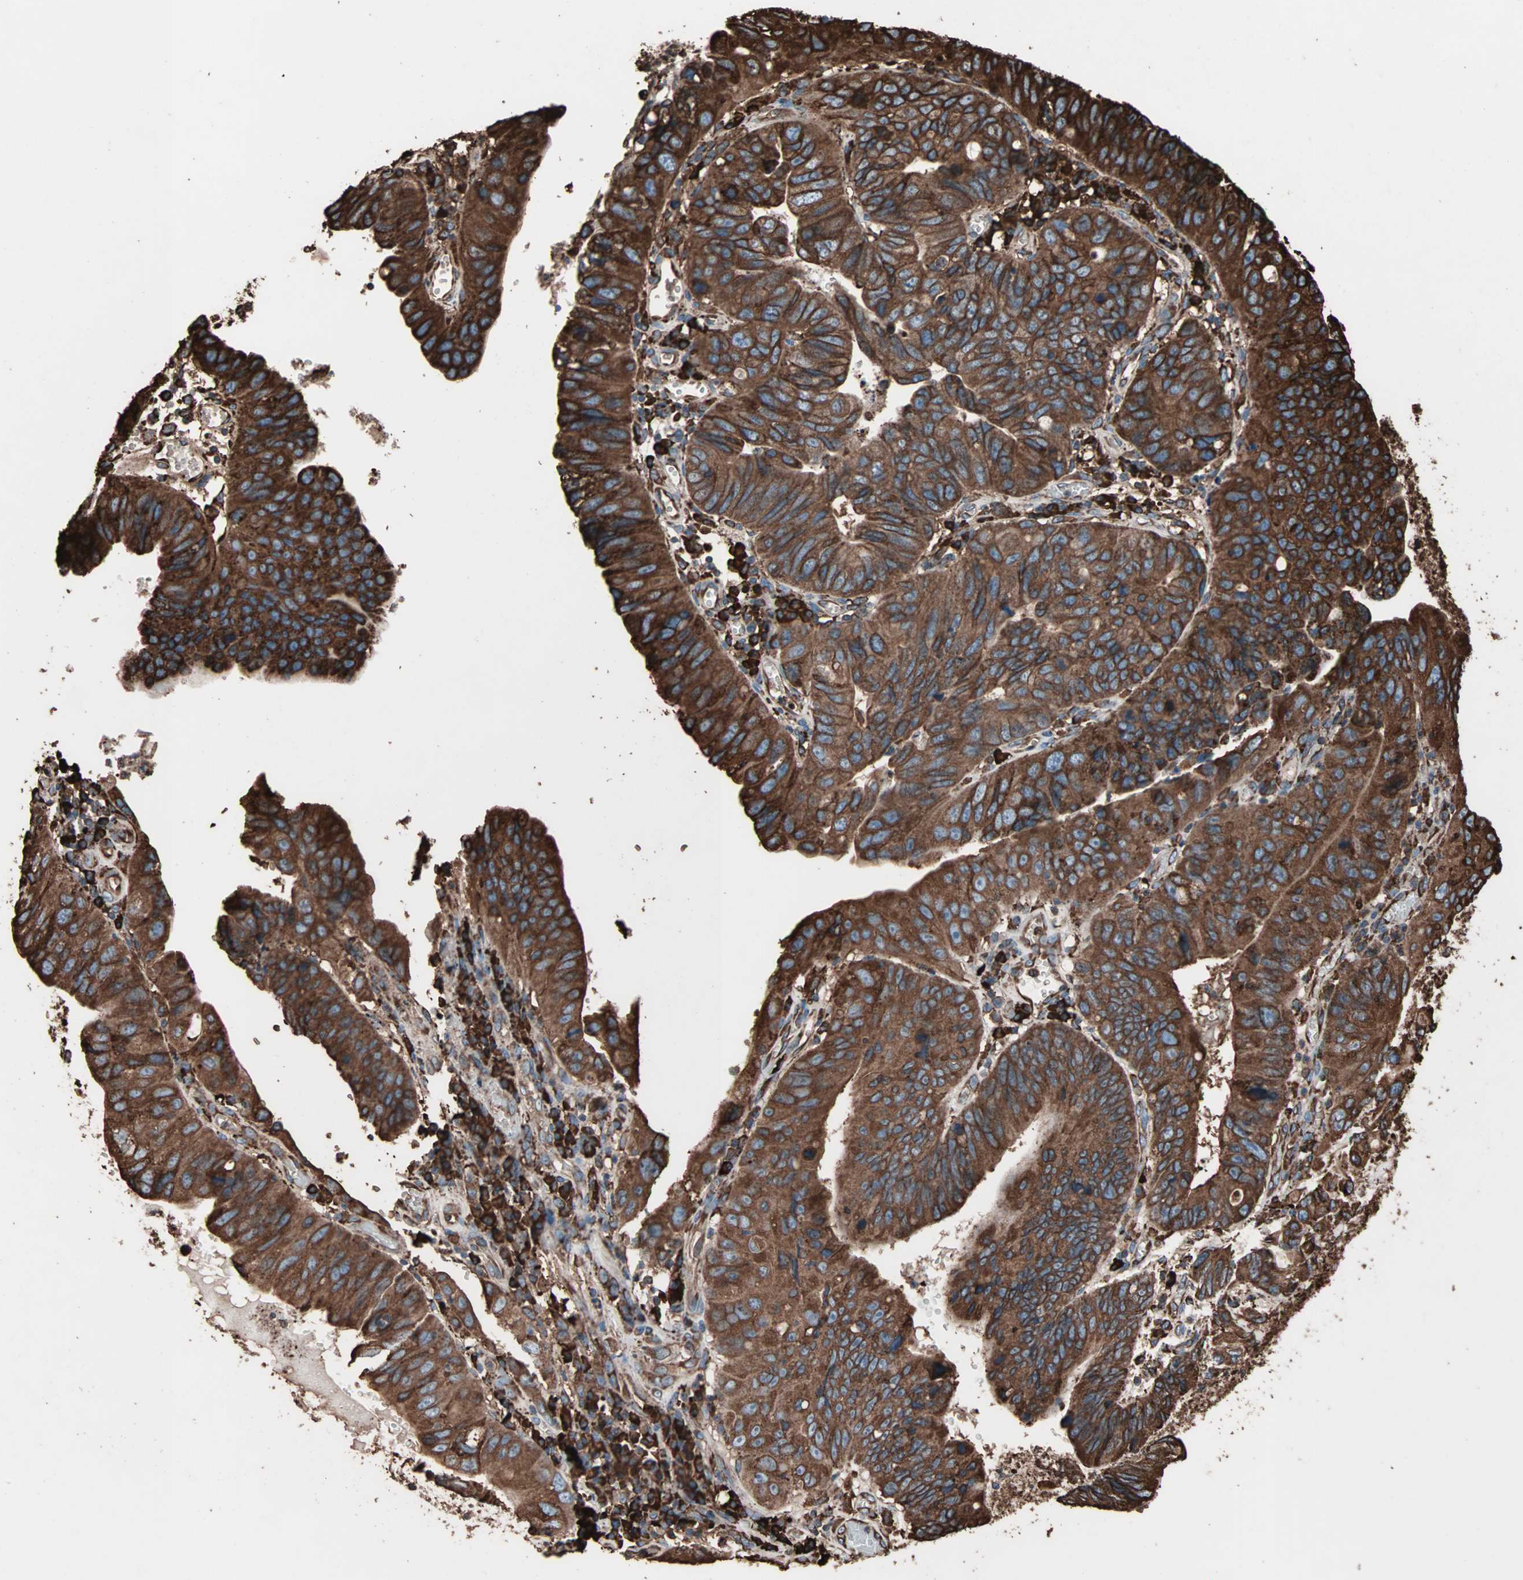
{"staining": {"intensity": "strong", "quantity": ">75%", "location": "cytoplasmic/membranous"}, "tissue": "stomach cancer", "cell_type": "Tumor cells", "image_type": "cancer", "snomed": [{"axis": "morphology", "description": "Adenocarcinoma, NOS"}, {"axis": "topography", "description": "Stomach"}], "caption": "Immunohistochemical staining of human stomach adenocarcinoma shows strong cytoplasmic/membranous protein expression in approximately >75% of tumor cells. (brown staining indicates protein expression, while blue staining denotes nuclei).", "gene": "HSP90B1", "patient": {"sex": "male", "age": 59}}